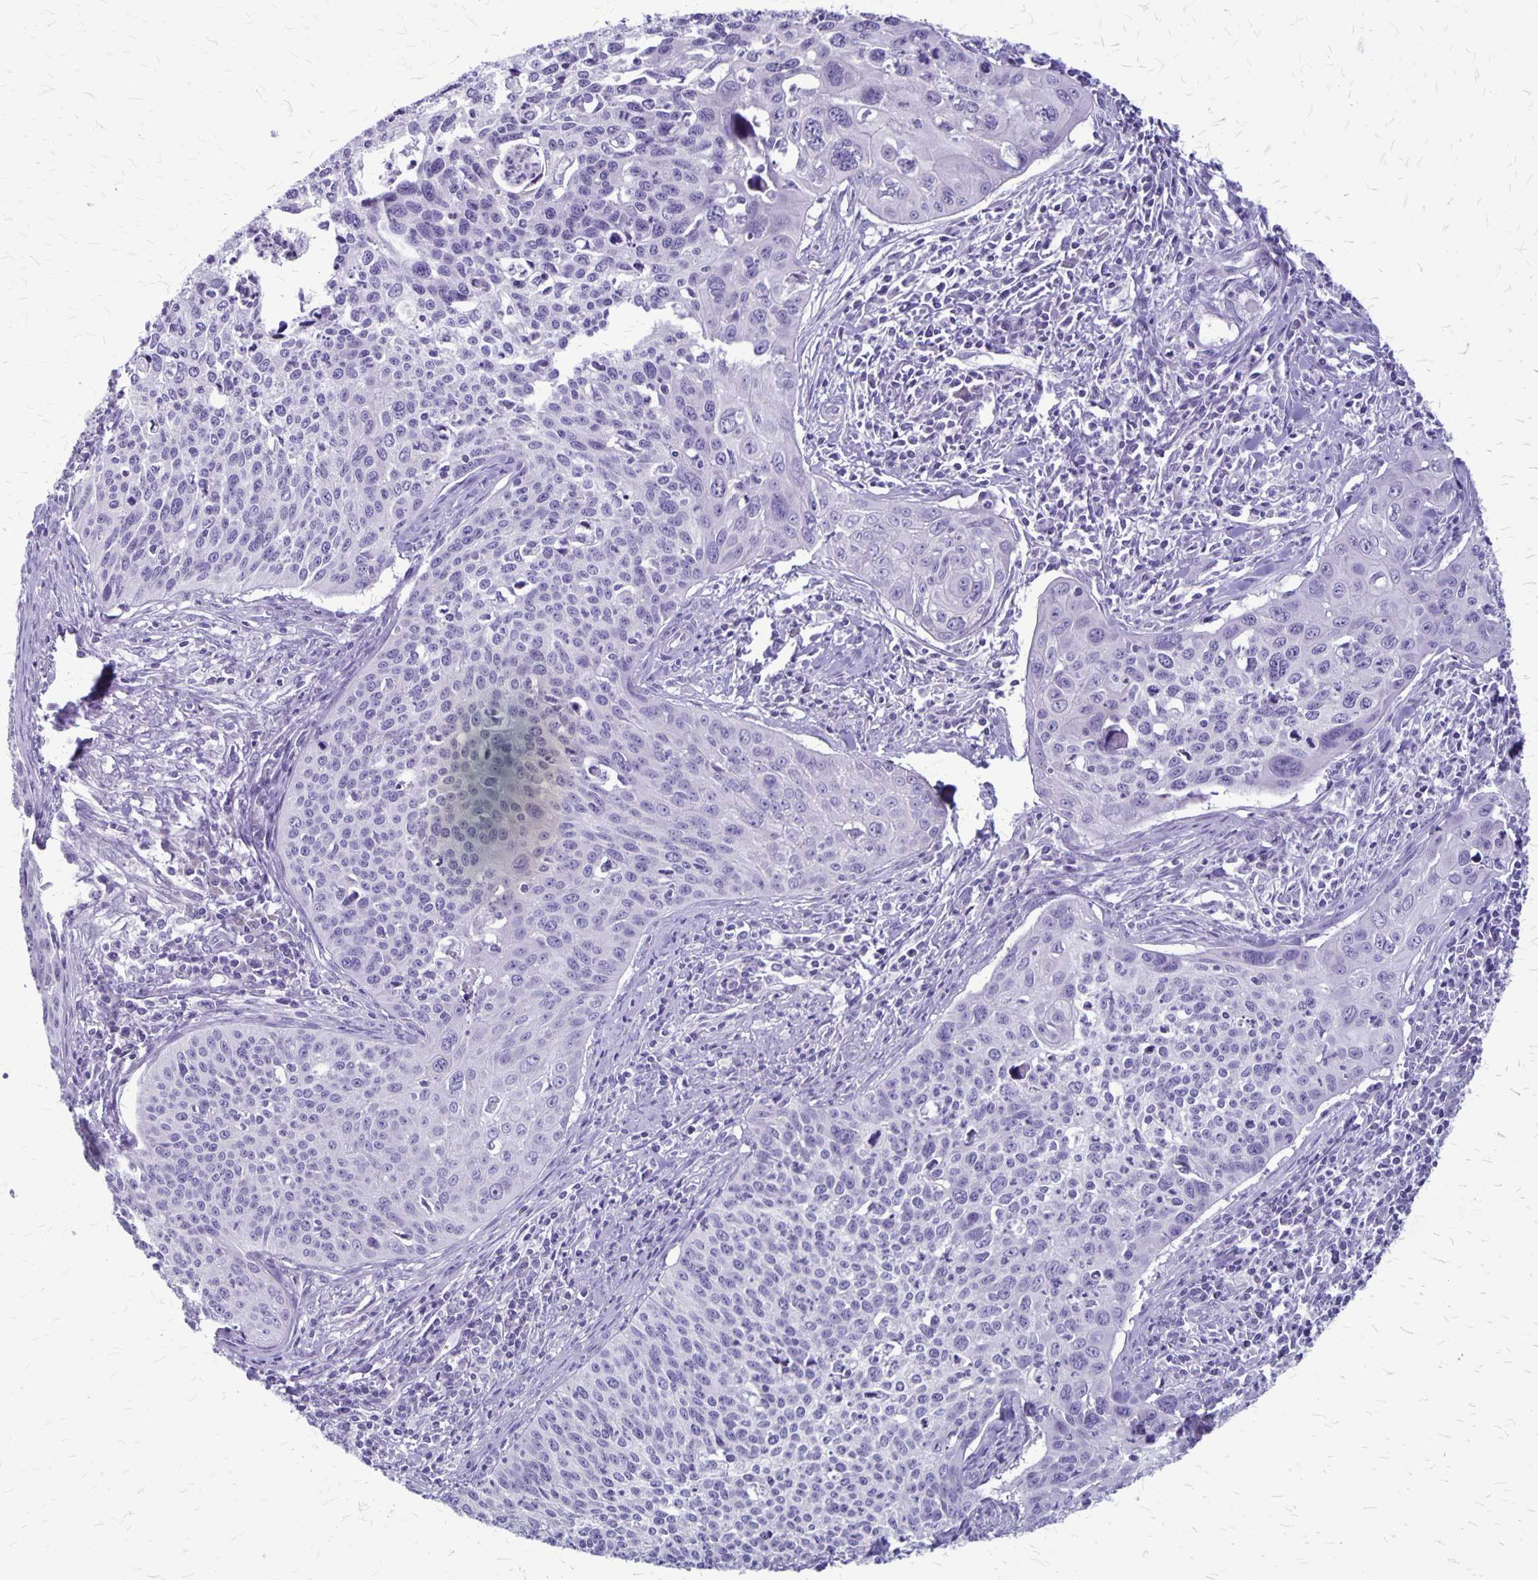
{"staining": {"intensity": "negative", "quantity": "none", "location": "none"}, "tissue": "cervical cancer", "cell_type": "Tumor cells", "image_type": "cancer", "snomed": [{"axis": "morphology", "description": "Squamous cell carcinoma, NOS"}, {"axis": "topography", "description": "Cervix"}], "caption": "There is no significant positivity in tumor cells of cervical squamous cell carcinoma. The staining was performed using DAB (3,3'-diaminobenzidine) to visualize the protein expression in brown, while the nuclei were stained in blue with hematoxylin (Magnification: 20x).", "gene": "PLXNB3", "patient": {"sex": "female", "age": 31}}